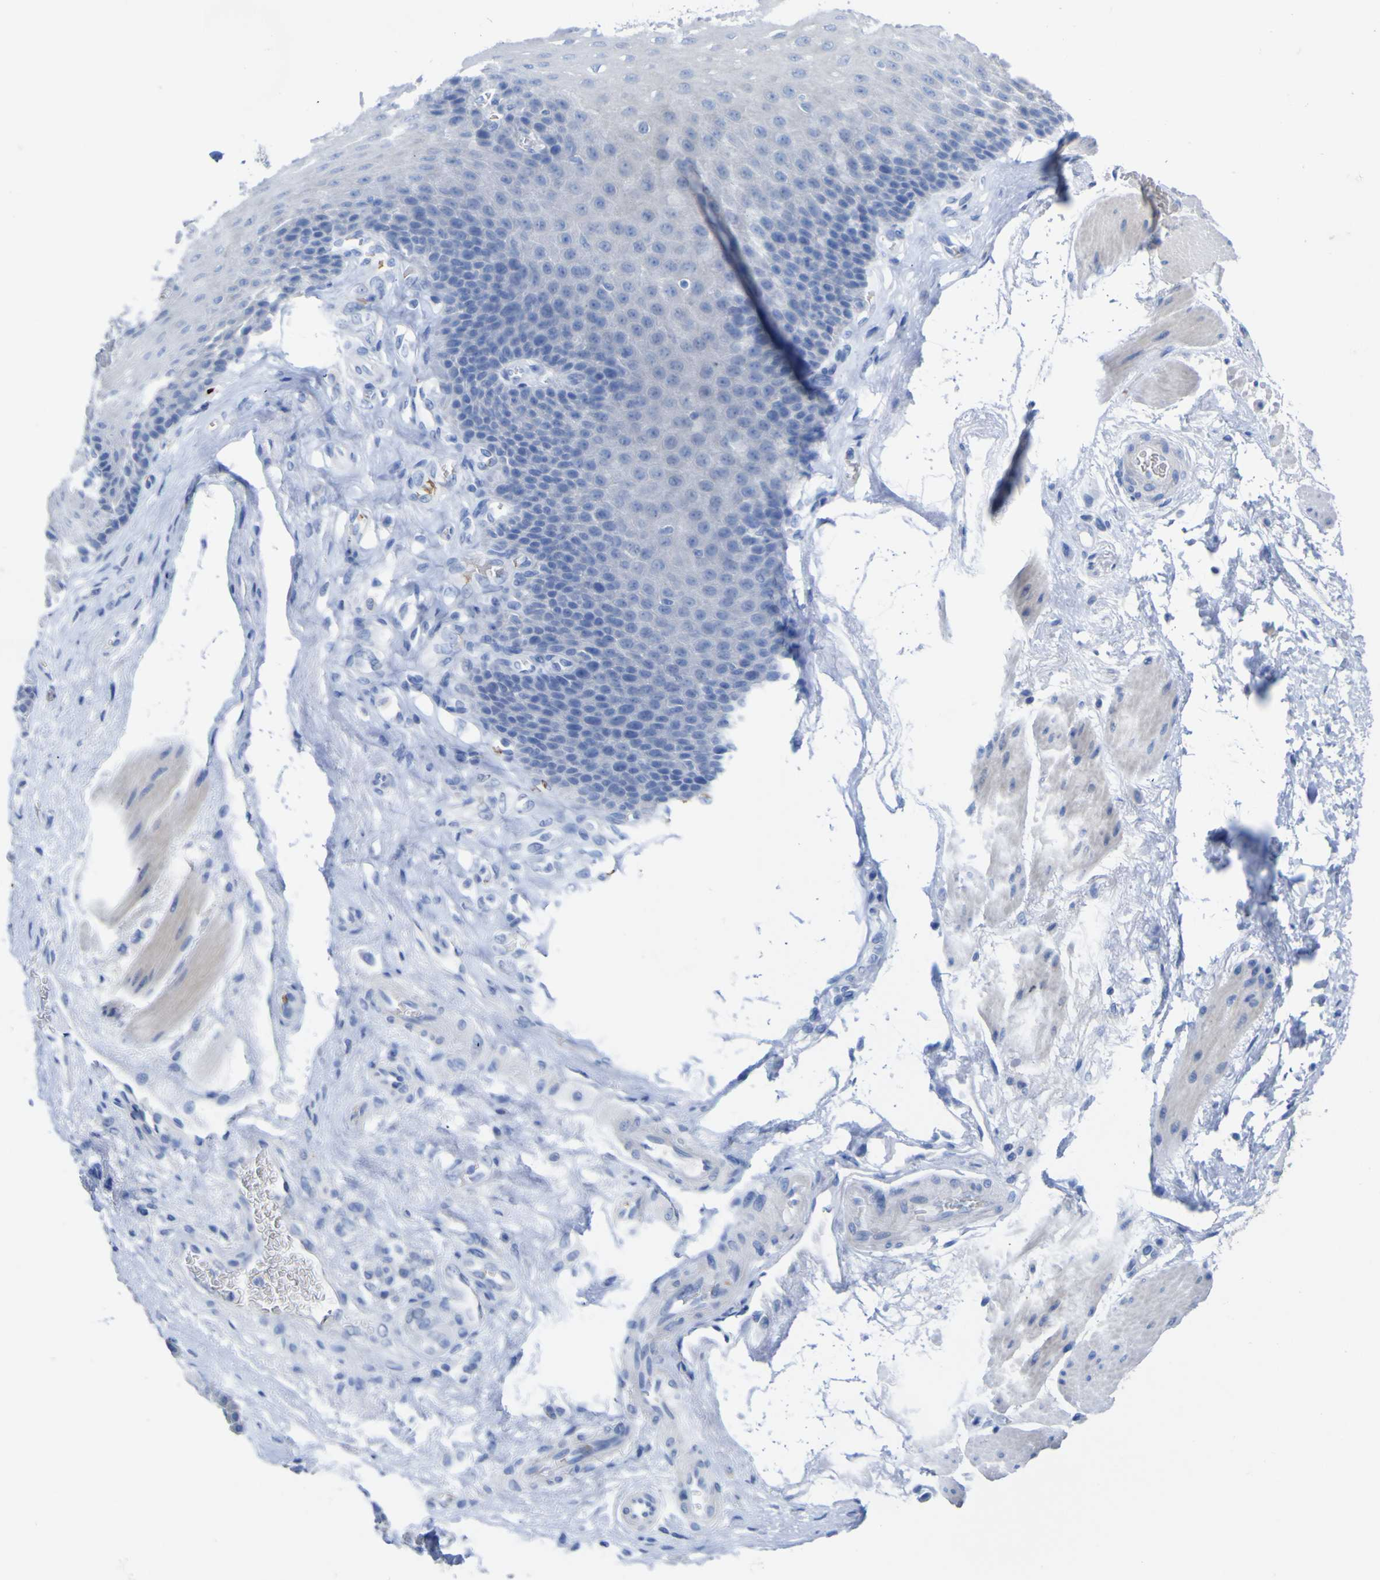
{"staining": {"intensity": "negative", "quantity": "none", "location": "none"}, "tissue": "esophagus", "cell_type": "Squamous epithelial cells", "image_type": "normal", "snomed": [{"axis": "morphology", "description": "Normal tissue, NOS"}, {"axis": "topography", "description": "Esophagus"}], "caption": "Immunohistochemistry micrograph of unremarkable esophagus stained for a protein (brown), which displays no expression in squamous epithelial cells. (DAB IHC visualized using brightfield microscopy, high magnification).", "gene": "GCM1", "patient": {"sex": "female", "age": 72}}